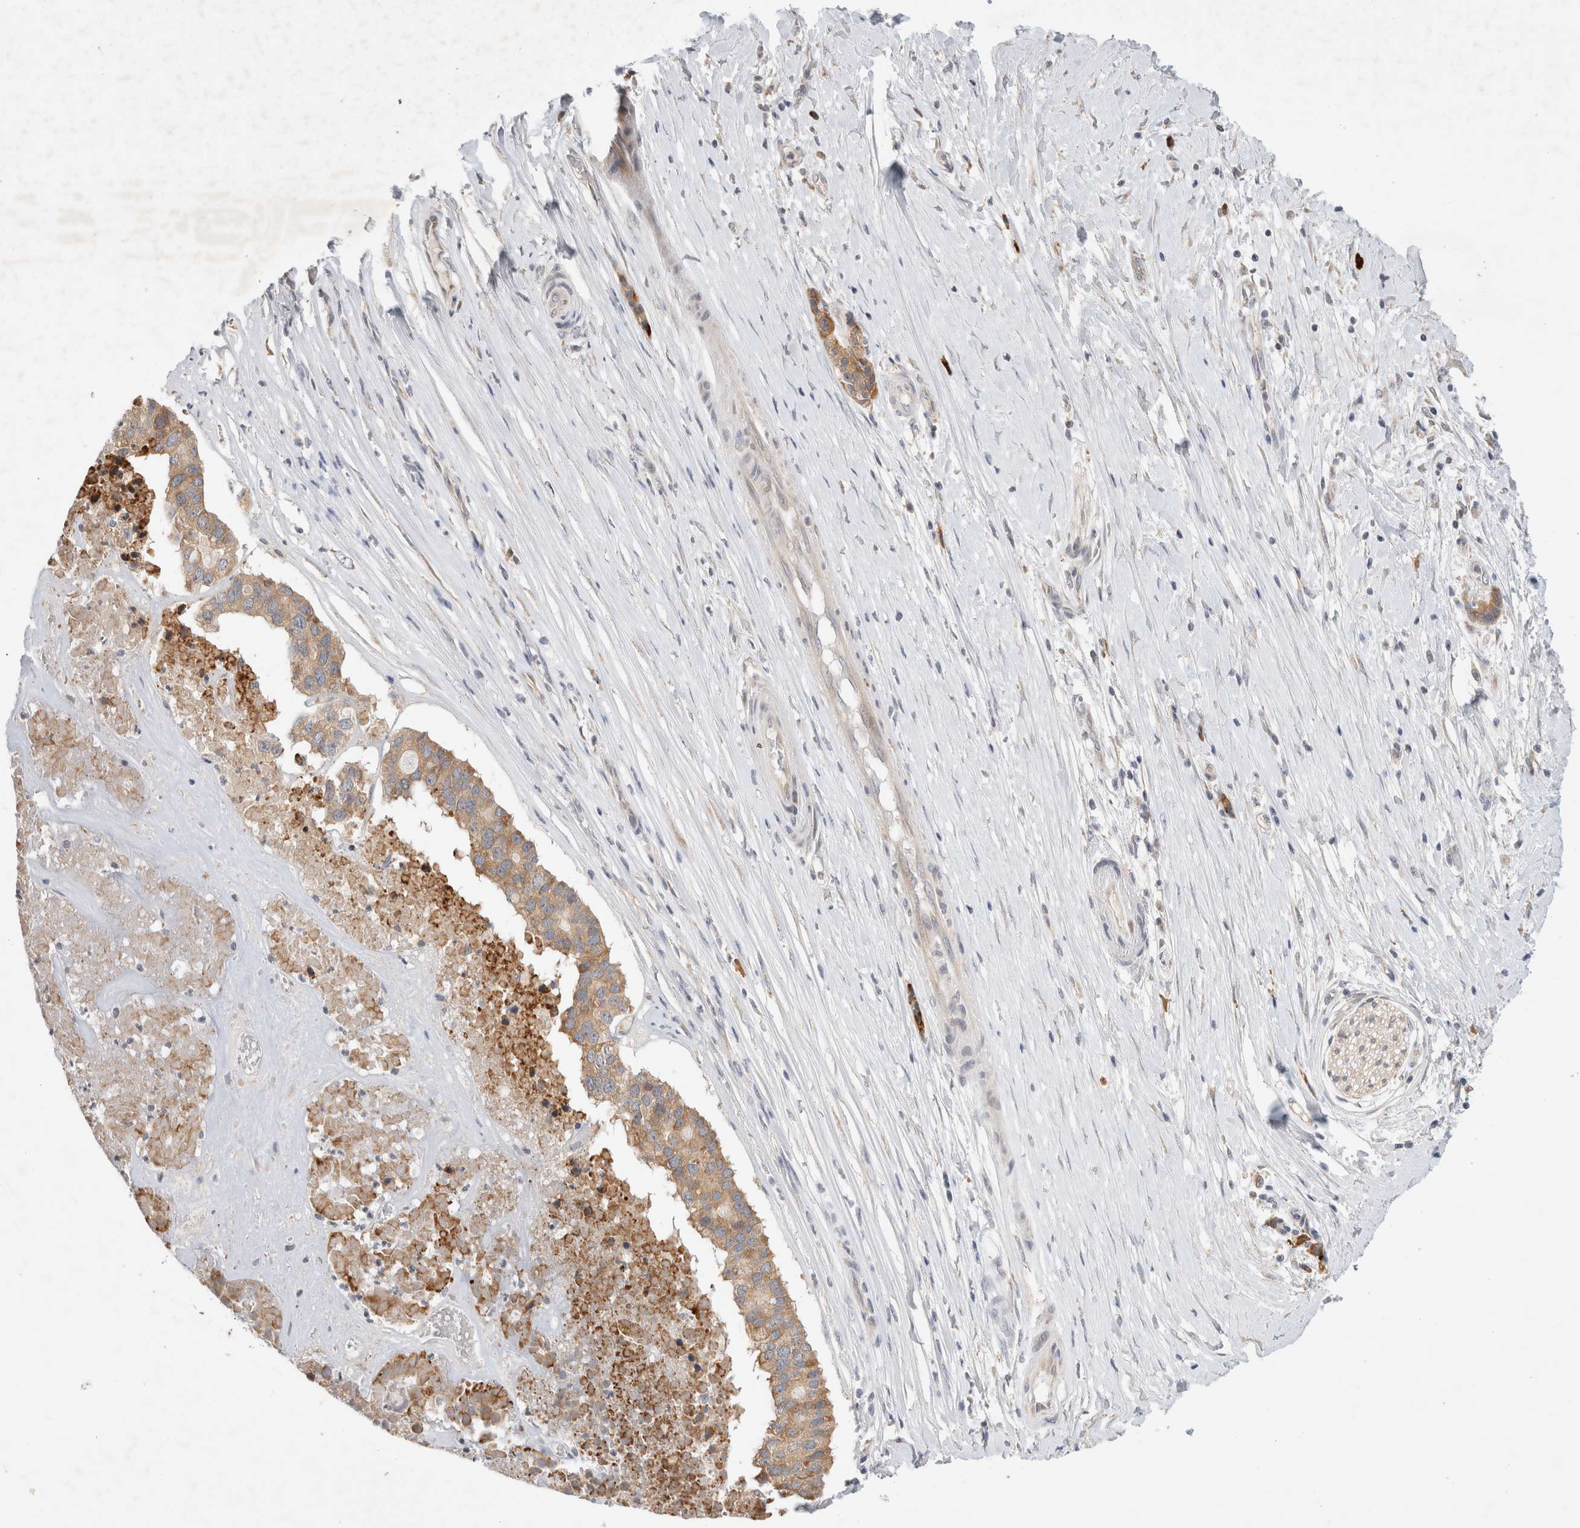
{"staining": {"intensity": "moderate", "quantity": ">75%", "location": "cytoplasmic/membranous"}, "tissue": "pancreatic cancer", "cell_type": "Tumor cells", "image_type": "cancer", "snomed": [{"axis": "morphology", "description": "Adenocarcinoma, NOS"}, {"axis": "topography", "description": "Pancreas"}], "caption": "IHC micrograph of pancreatic cancer stained for a protein (brown), which displays medium levels of moderate cytoplasmic/membranous expression in approximately >75% of tumor cells.", "gene": "NEDD4L", "patient": {"sex": "male", "age": 50}}